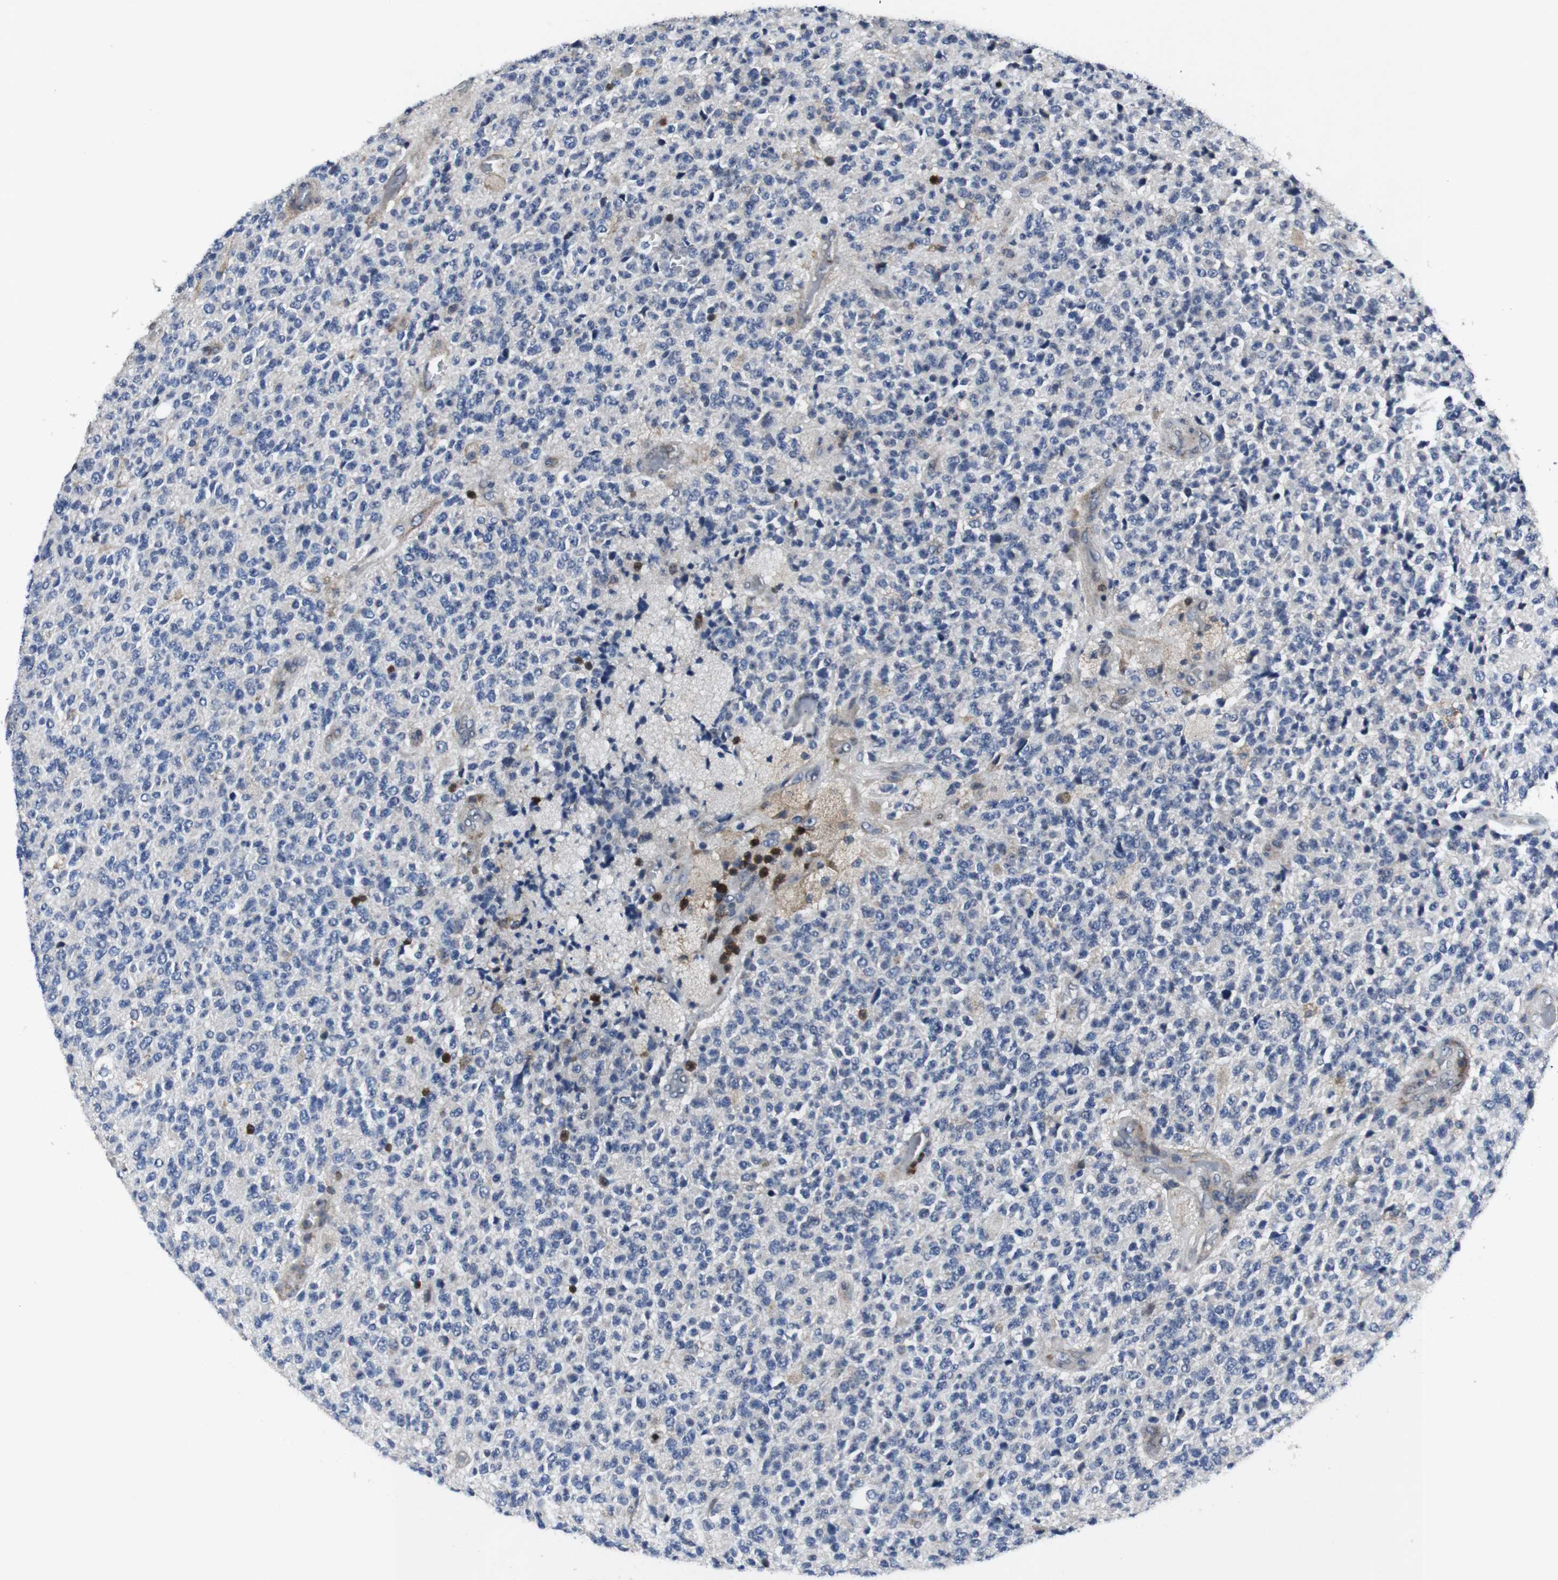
{"staining": {"intensity": "negative", "quantity": "none", "location": "none"}, "tissue": "glioma", "cell_type": "Tumor cells", "image_type": "cancer", "snomed": [{"axis": "morphology", "description": "Glioma, malignant, High grade"}, {"axis": "topography", "description": "pancreas cauda"}], "caption": "Photomicrograph shows no significant protein staining in tumor cells of glioma.", "gene": "STAT4", "patient": {"sex": "male", "age": 60}}